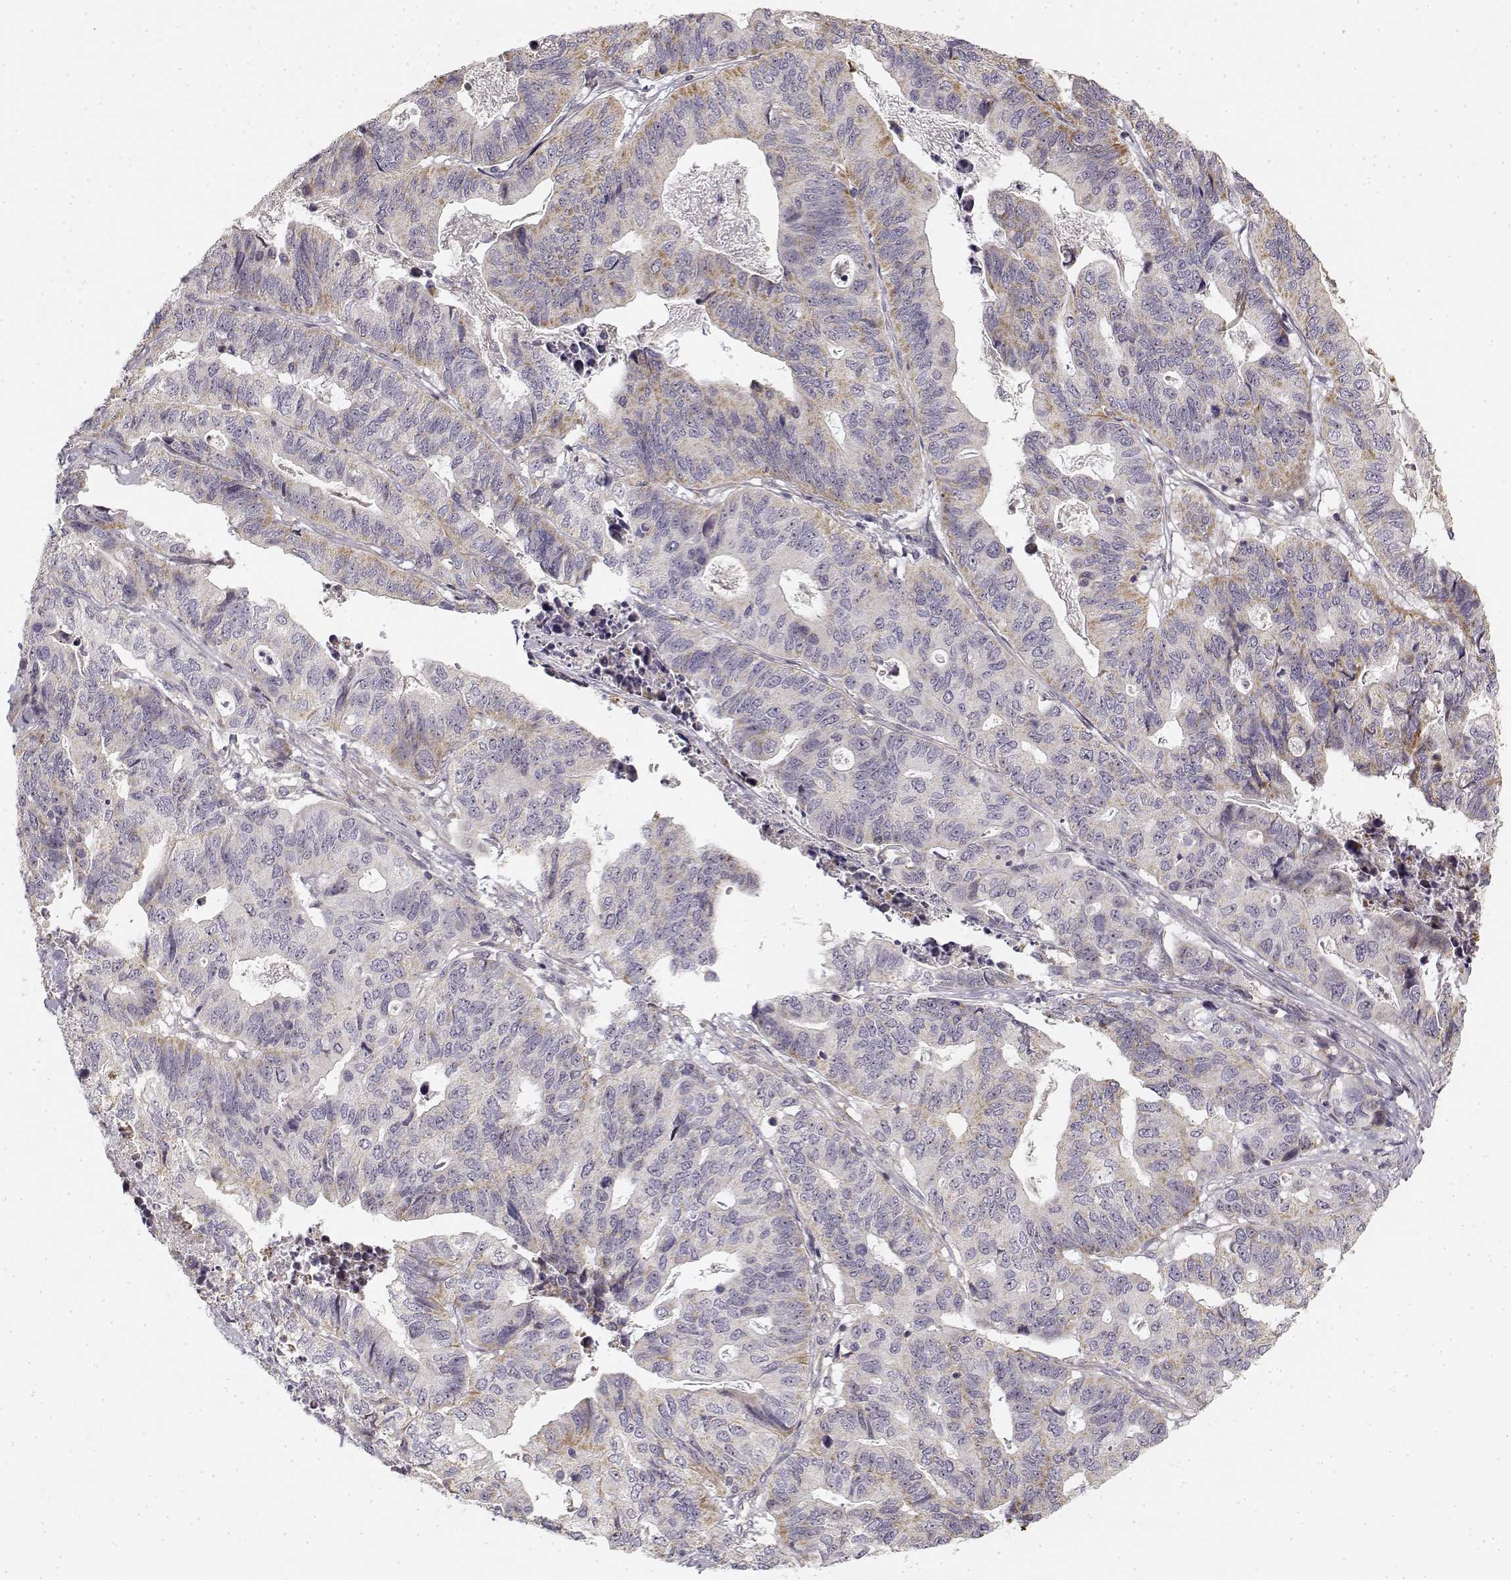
{"staining": {"intensity": "weak", "quantity": "25%-75%", "location": "cytoplasmic/membranous"}, "tissue": "stomach cancer", "cell_type": "Tumor cells", "image_type": "cancer", "snomed": [{"axis": "morphology", "description": "Adenocarcinoma, NOS"}, {"axis": "topography", "description": "Stomach, upper"}], "caption": "This photomicrograph shows stomach adenocarcinoma stained with immunohistochemistry (IHC) to label a protein in brown. The cytoplasmic/membranous of tumor cells show weak positivity for the protein. Nuclei are counter-stained blue.", "gene": "MED12L", "patient": {"sex": "female", "age": 67}}